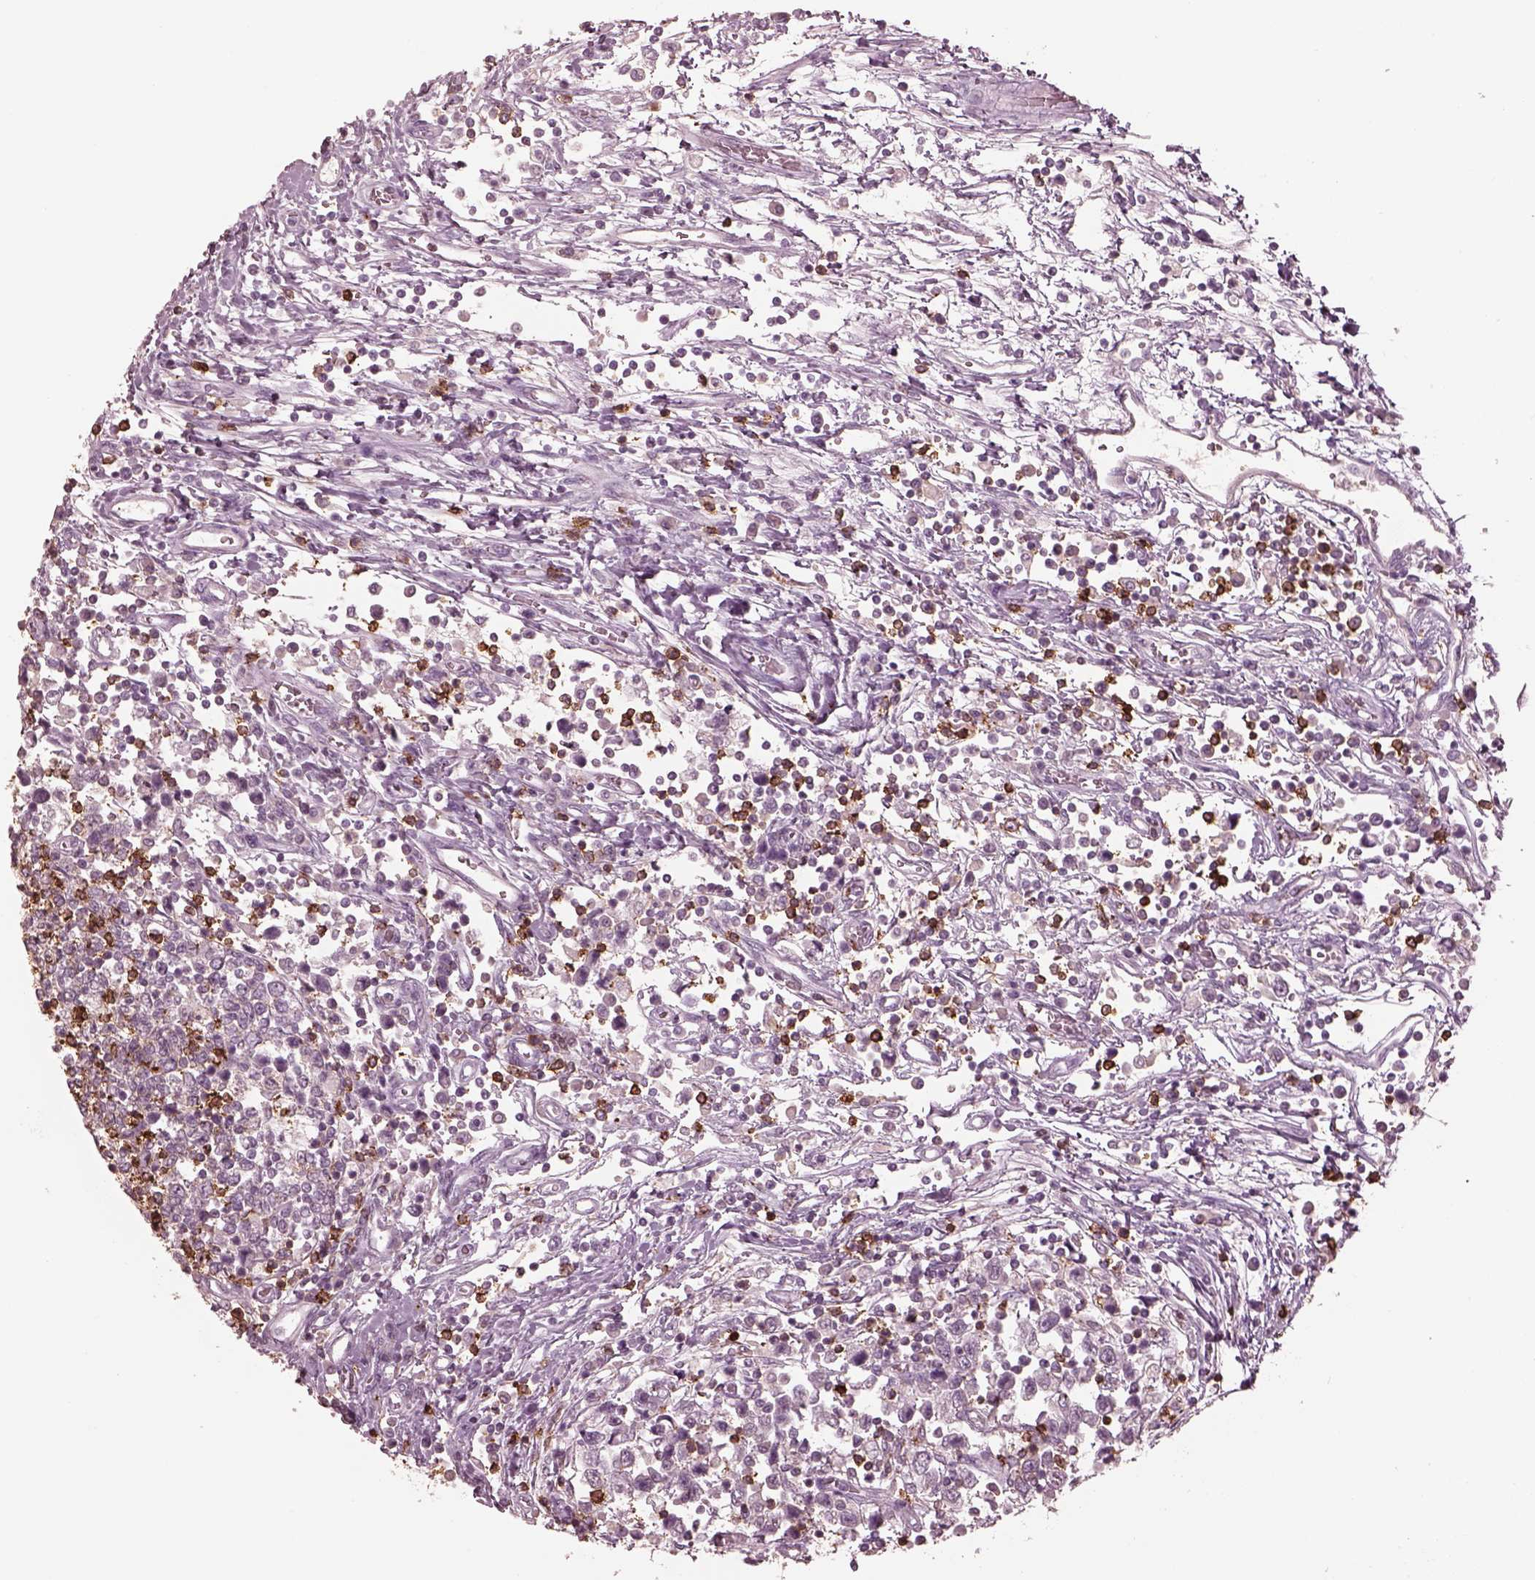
{"staining": {"intensity": "negative", "quantity": "none", "location": "none"}, "tissue": "testis cancer", "cell_type": "Tumor cells", "image_type": "cancer", "snomed": [{"axis": "morphology", "description": "Seminoma, NOS"}, {"axis": "topography", "description": "Testis"}], "caption": "Tumor cells show no significant protein staining in testis cancer. Brightfield microscopy of immunohistochemistry stained with DAB (3,3'-diaminobenzidine) (brown) and hematoxylin (blue), captured at high magnification.", "gene": "PDCD1", "patient": {"sex": "male", "age": 34}}